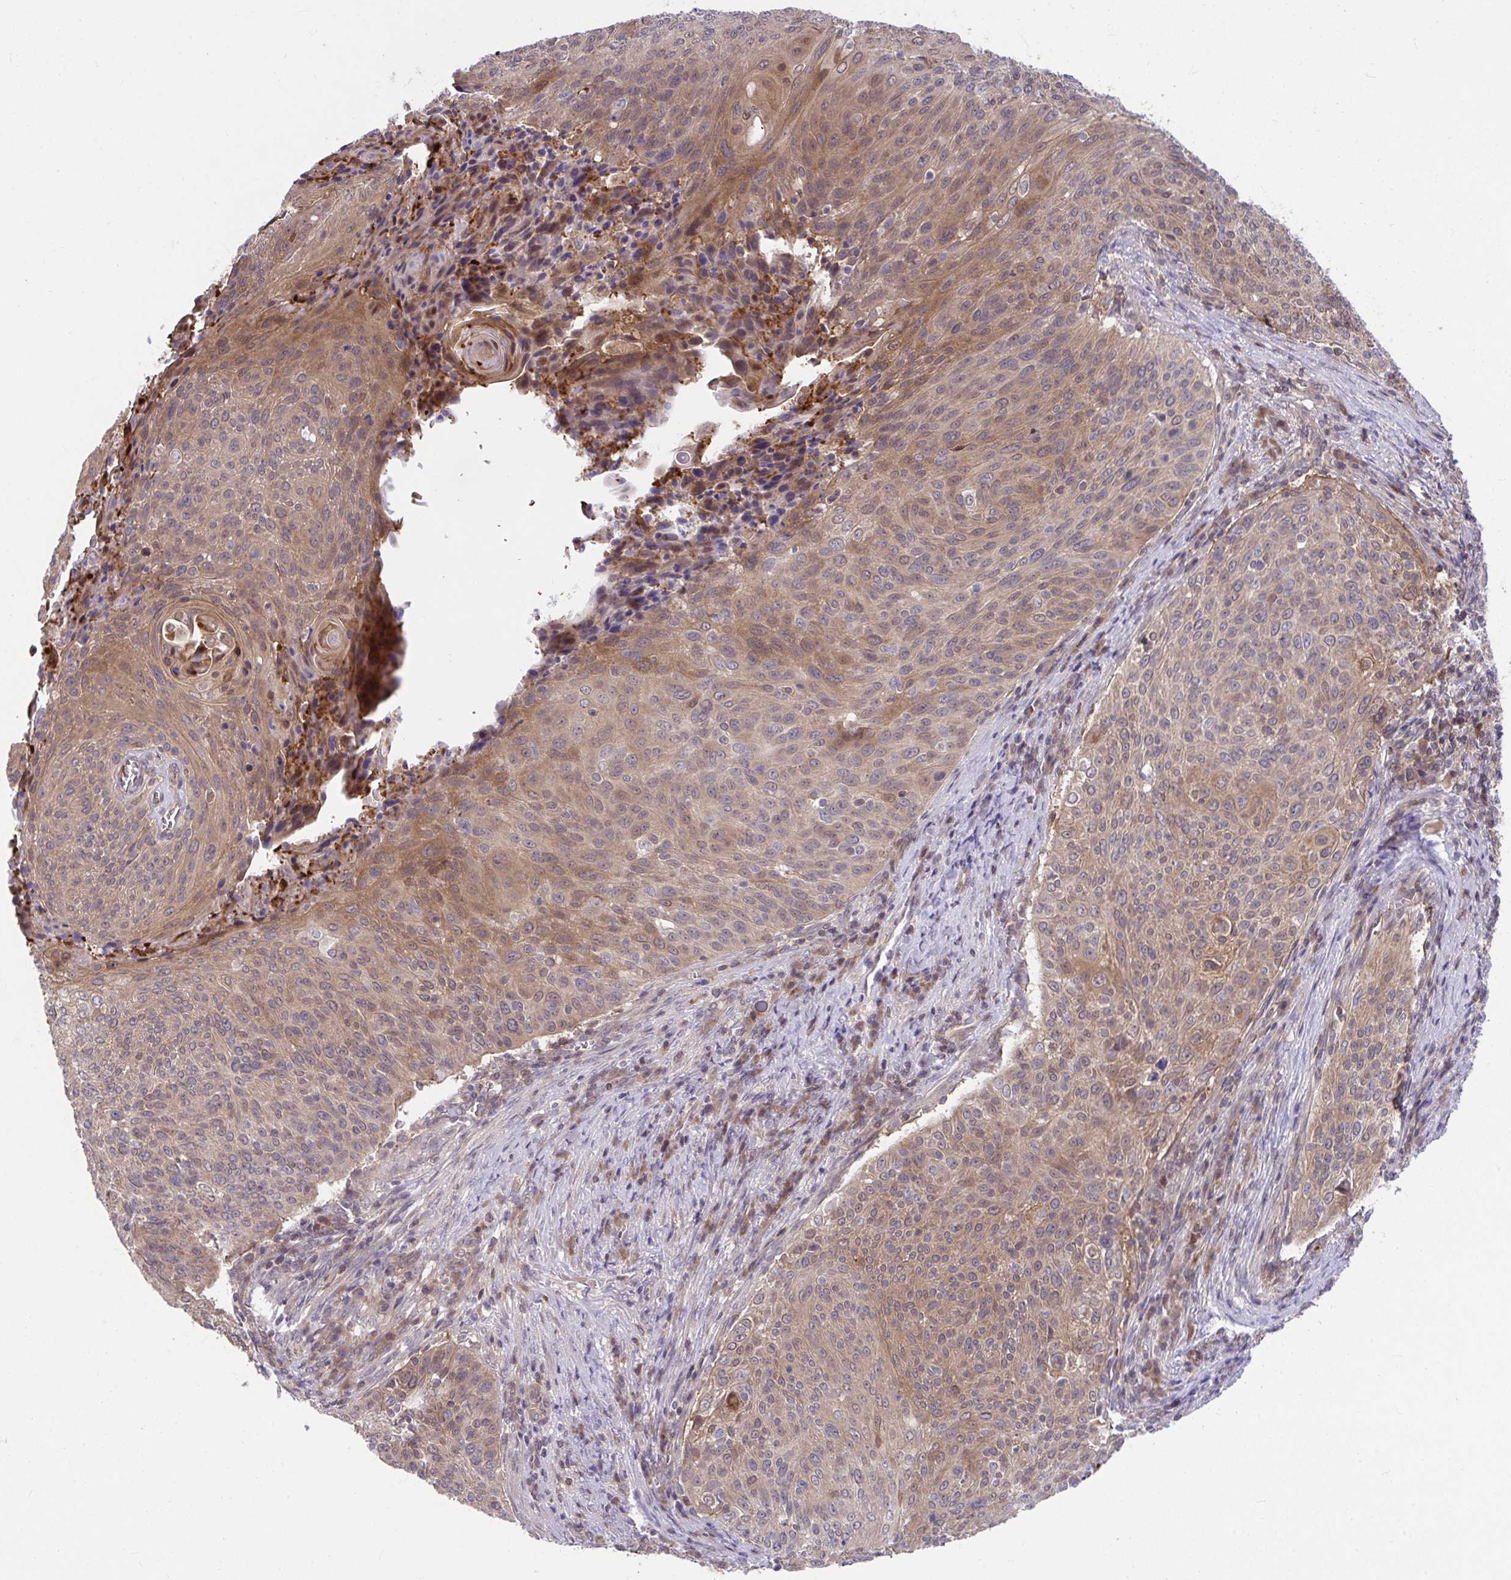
{"staining": {"intensity": "moderate", "quantity": ">75%", "location": "cytoplasmic/membranous"}, "tissue": "cervical cancer", "cell_type": "Tumor cells", "image_type": "cancer", "snomed": [{"axis": "morphology", "description": "Squamous cell carcinoma, NOS"}, {"axis": "topography", "description": "Cervix"}], "caption": "There is medium levels of moderate cytoplasmic/membranous staining in tumor cells of cervical squamous cell carcinoma, as demonstrated by immunohistochemical staining (brown color).", "gene": "PCDHB7", "patient": {"sex": "female", "age": 31}}